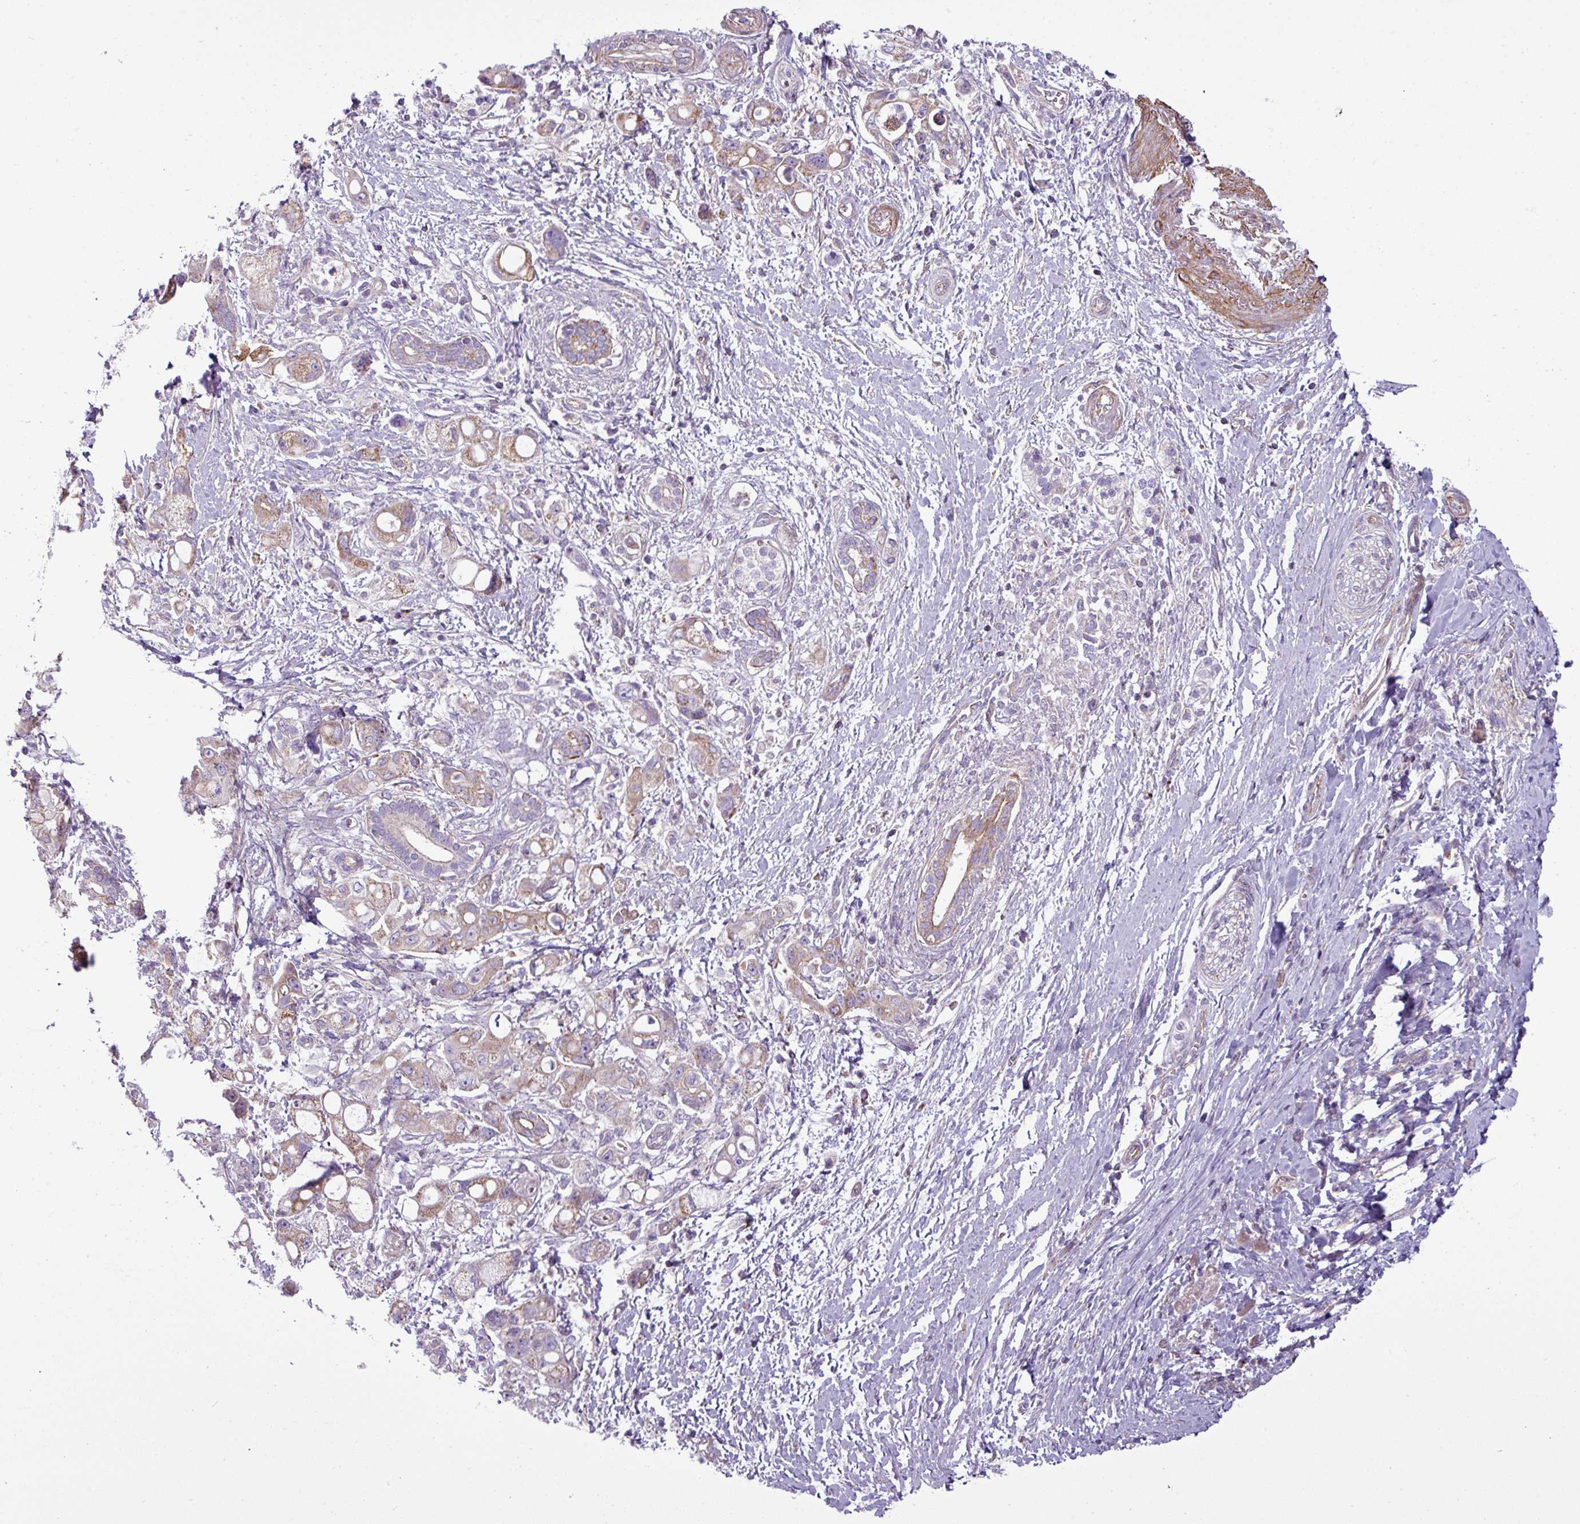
{"staining": {"intensity": "weak", "quantity": "25%-75%", "location": "cytoplasmic/membranous"}, "tissue": "pancreatic cancer", "cell_type": "Tumor cells", "image_type": "cancer", "snomed": [{"axis": "morphology", "description": "Adenocarcinoma, NOS"}, {"axis": "topography", "description": "Pancreas"}], "caption": "Immunohistochemistry (IHC) photomicrograph of neoplastic tissue: adenocarcinoma (pancreatic) stained using immunohistochemistry shows low levels of weak protein expression localized specifically in the cytoplasmic/membranous of tumor cells, appearing as a cytoplasmic/membranous brown color.", "gene": "BTN2A2", "patient": {"sex": "male", "age": 68}}